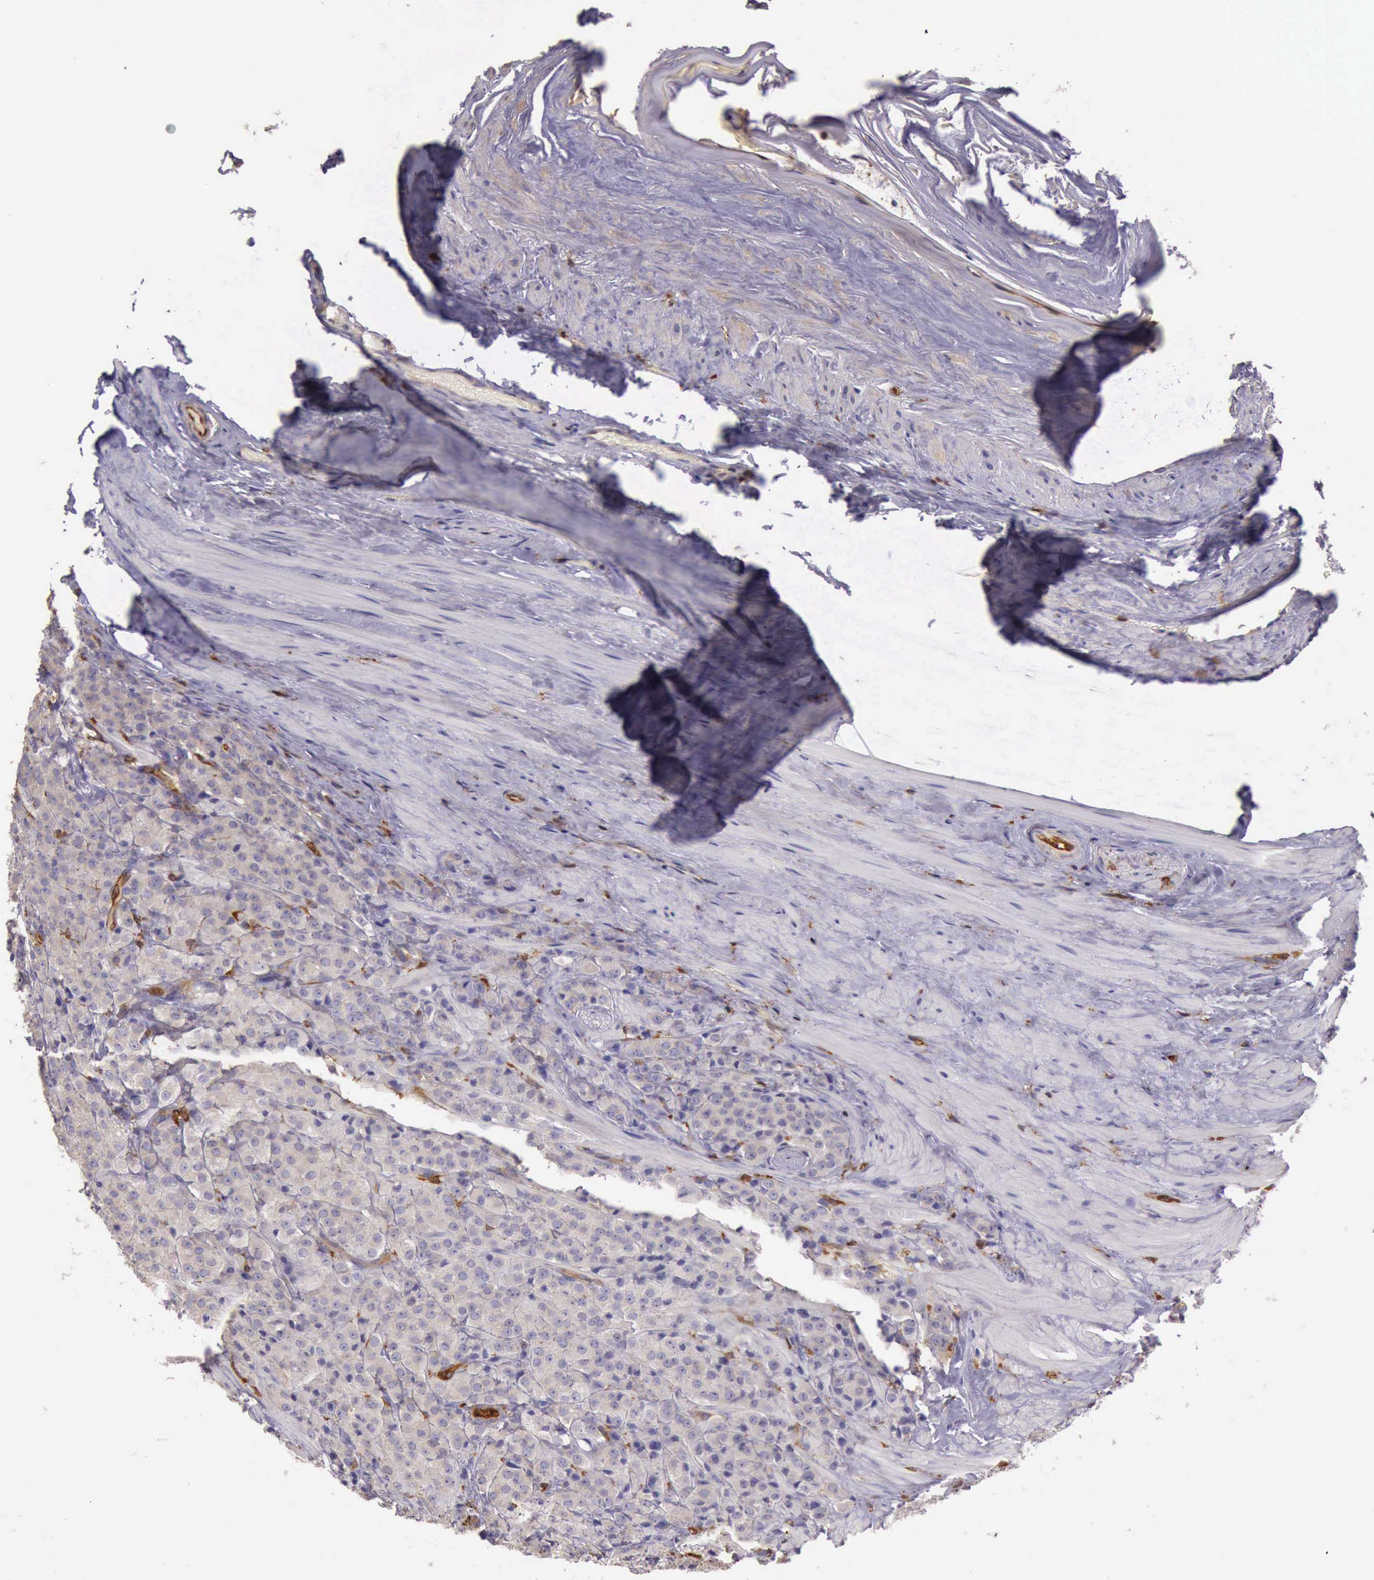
{"staining": {"intensity": "weak", "quantity": "<25%", "location": "cytoplasmic/membranous"}, "tissue": "prostate cancer", "cell_type": "Tumor cells", "image_type": "cancer", "snomed": [{"axis": "morphology", "description": "Adenocarcinoma, Medium grade"}, {"axis": "topography", "description": "Prostate"}], "caption": "A photomicrograph of human adenocarcinoma (medium-grade) (prostate) is negative for staining in tumor cells.", "gene": "ARHGAP4", "patient": {"sex": "male", "age": 70}}